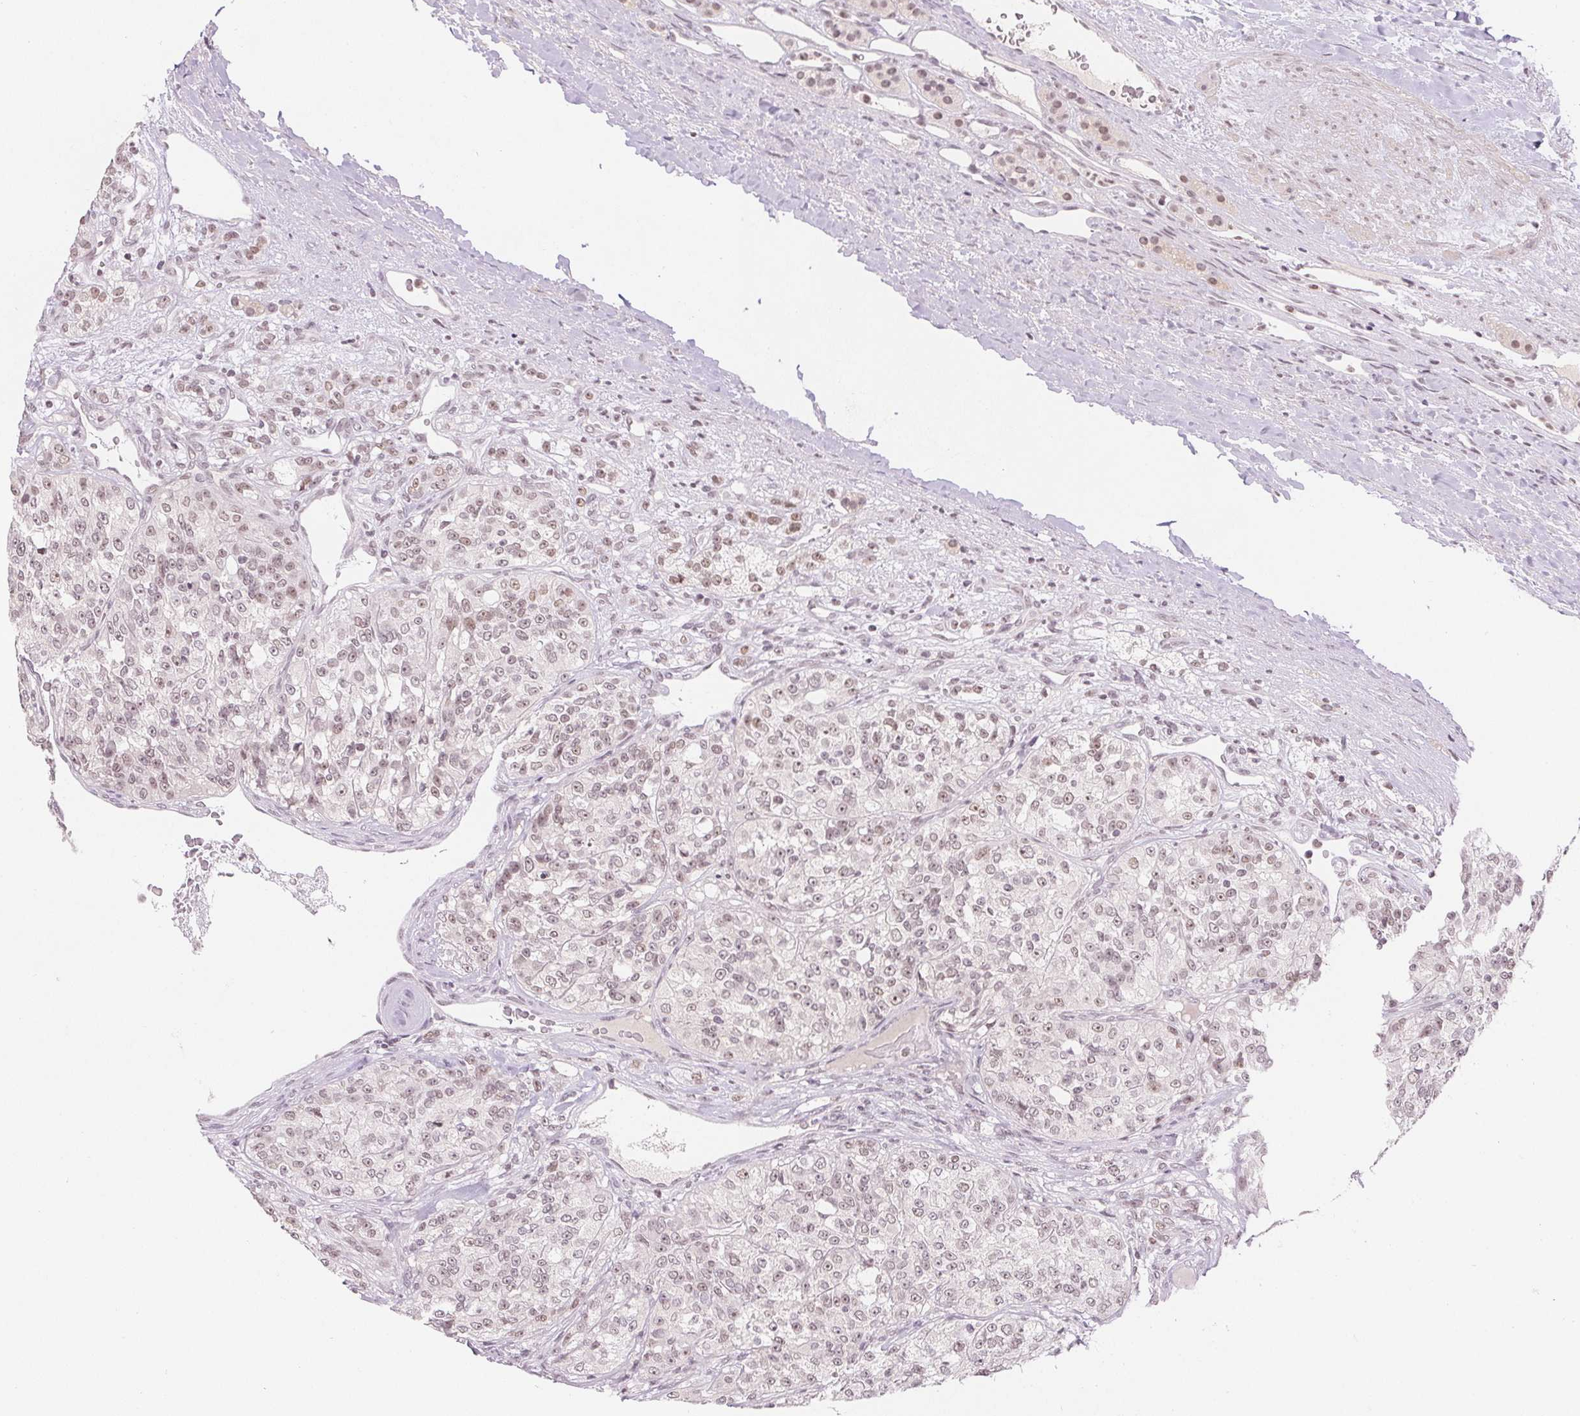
{"staining": {"intensity": "weak", "quantity": "25%-75%", "location": "nuclear"}, "tissue": "renal cancer", "cell_type": "Tumor cells", "image_type": "cancer", "snomed": [{"axis": "morphology", "description": "Adenocarcinoma, NOS"}, {"axis": "topography", "description": "Kidney"}], "caption": "Renal cancer (adenocarcinoma) stained for a protein (brown) demonstrates weak nuclear positive staining in about 25%-75% of tumor cells.", "gene": "DEK", "patient": {"sex": "female", "age": 63}}